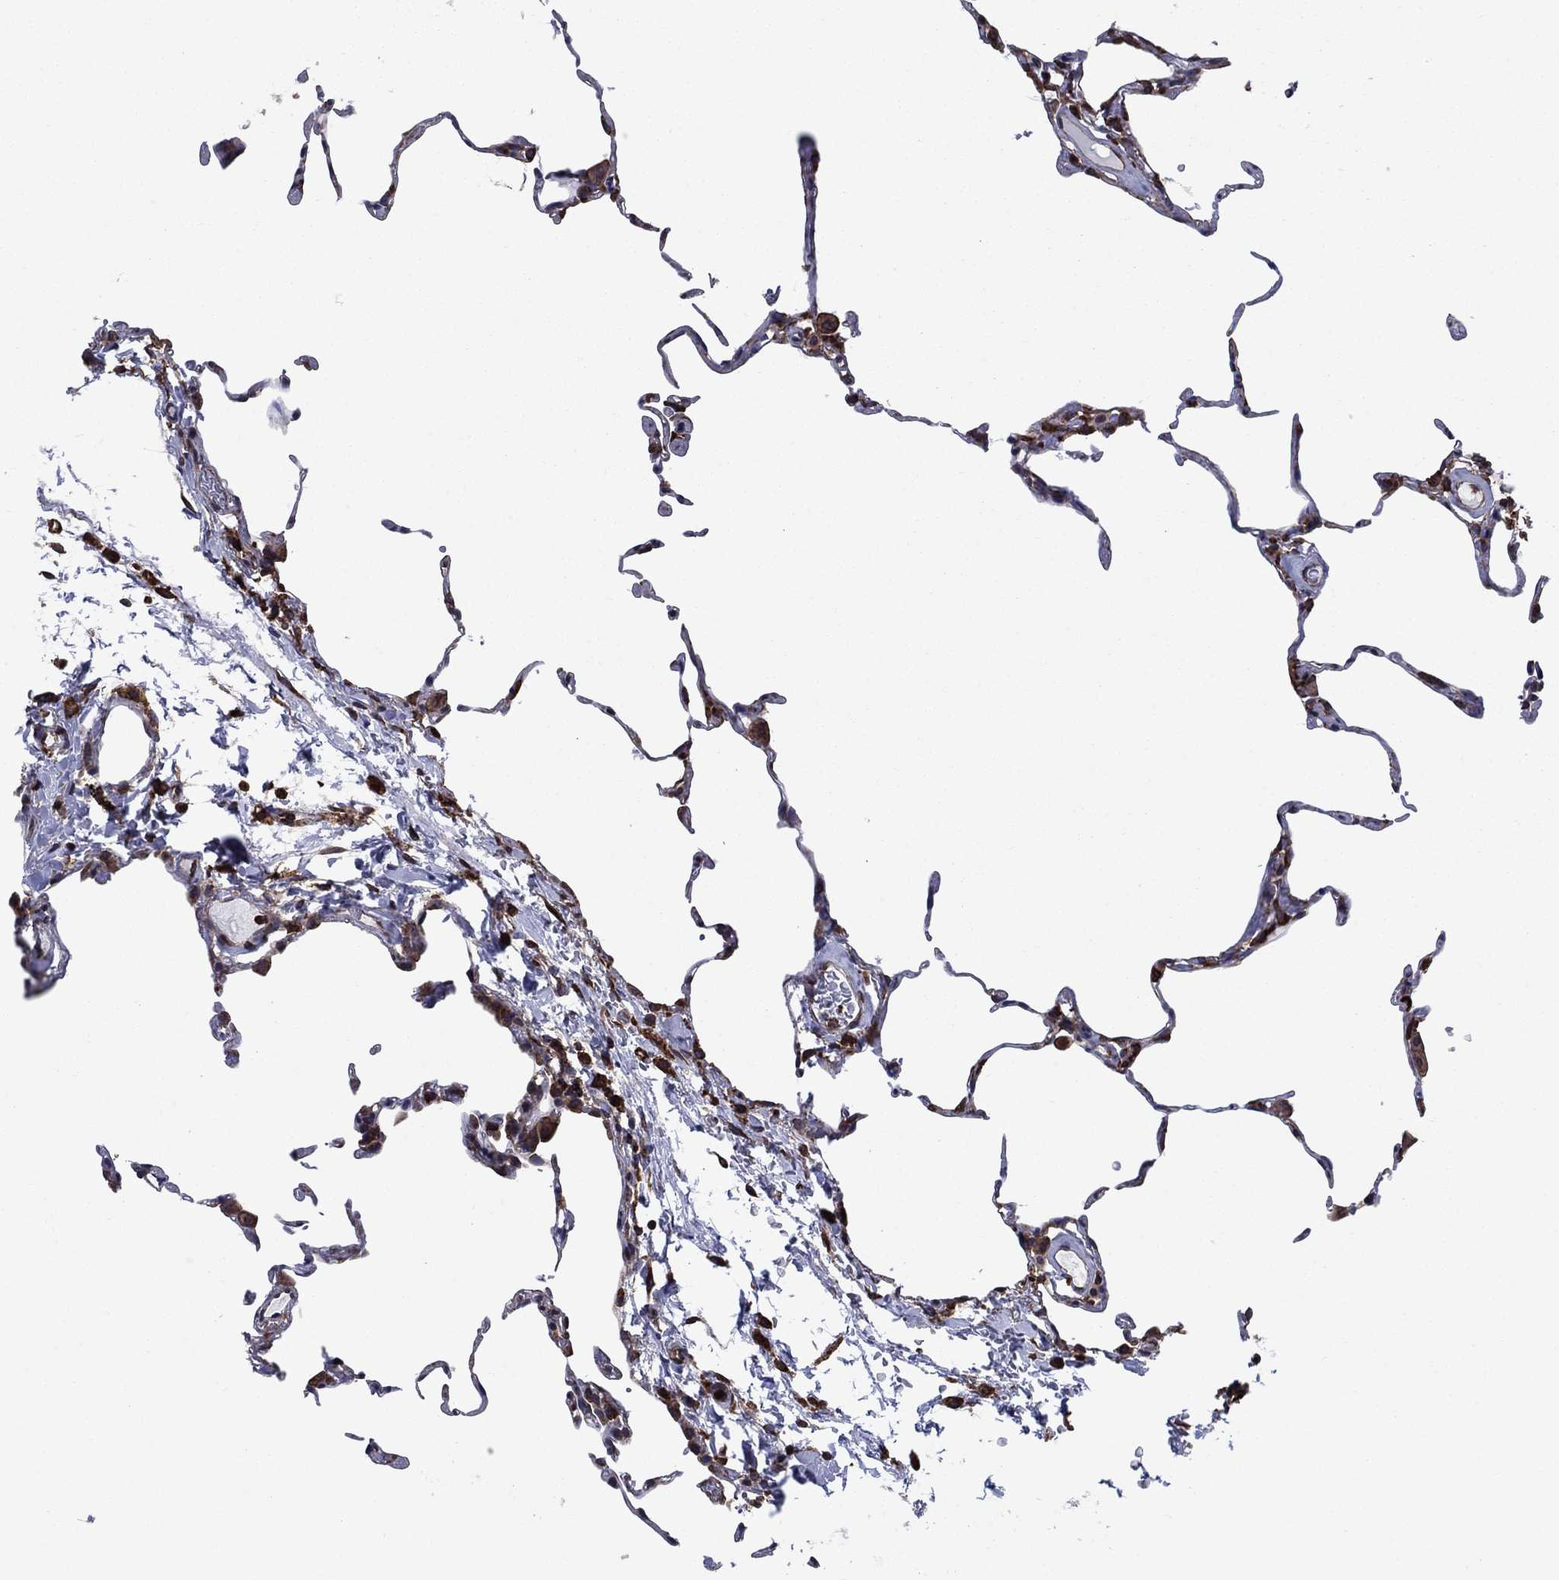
{"staining": {"intensity": "strong", "quantity": "25%-75%", "location": "nuclear"}, "tissue": "lung", "cell_type": "Alveolar cells", "image_type": "normal", "snomed": [{"axis": "morphology", "description": "Normal tissue, NOS"}, {"axis": "topography", "description": "Lung"}], "caption": "Protein positivity by IHC exhibits strong nuclear expression in approximately 25%-75% of alveolar cells in normal lung.", "gene": "YBX1", "patient": {"sex": "female", "age": 57}}